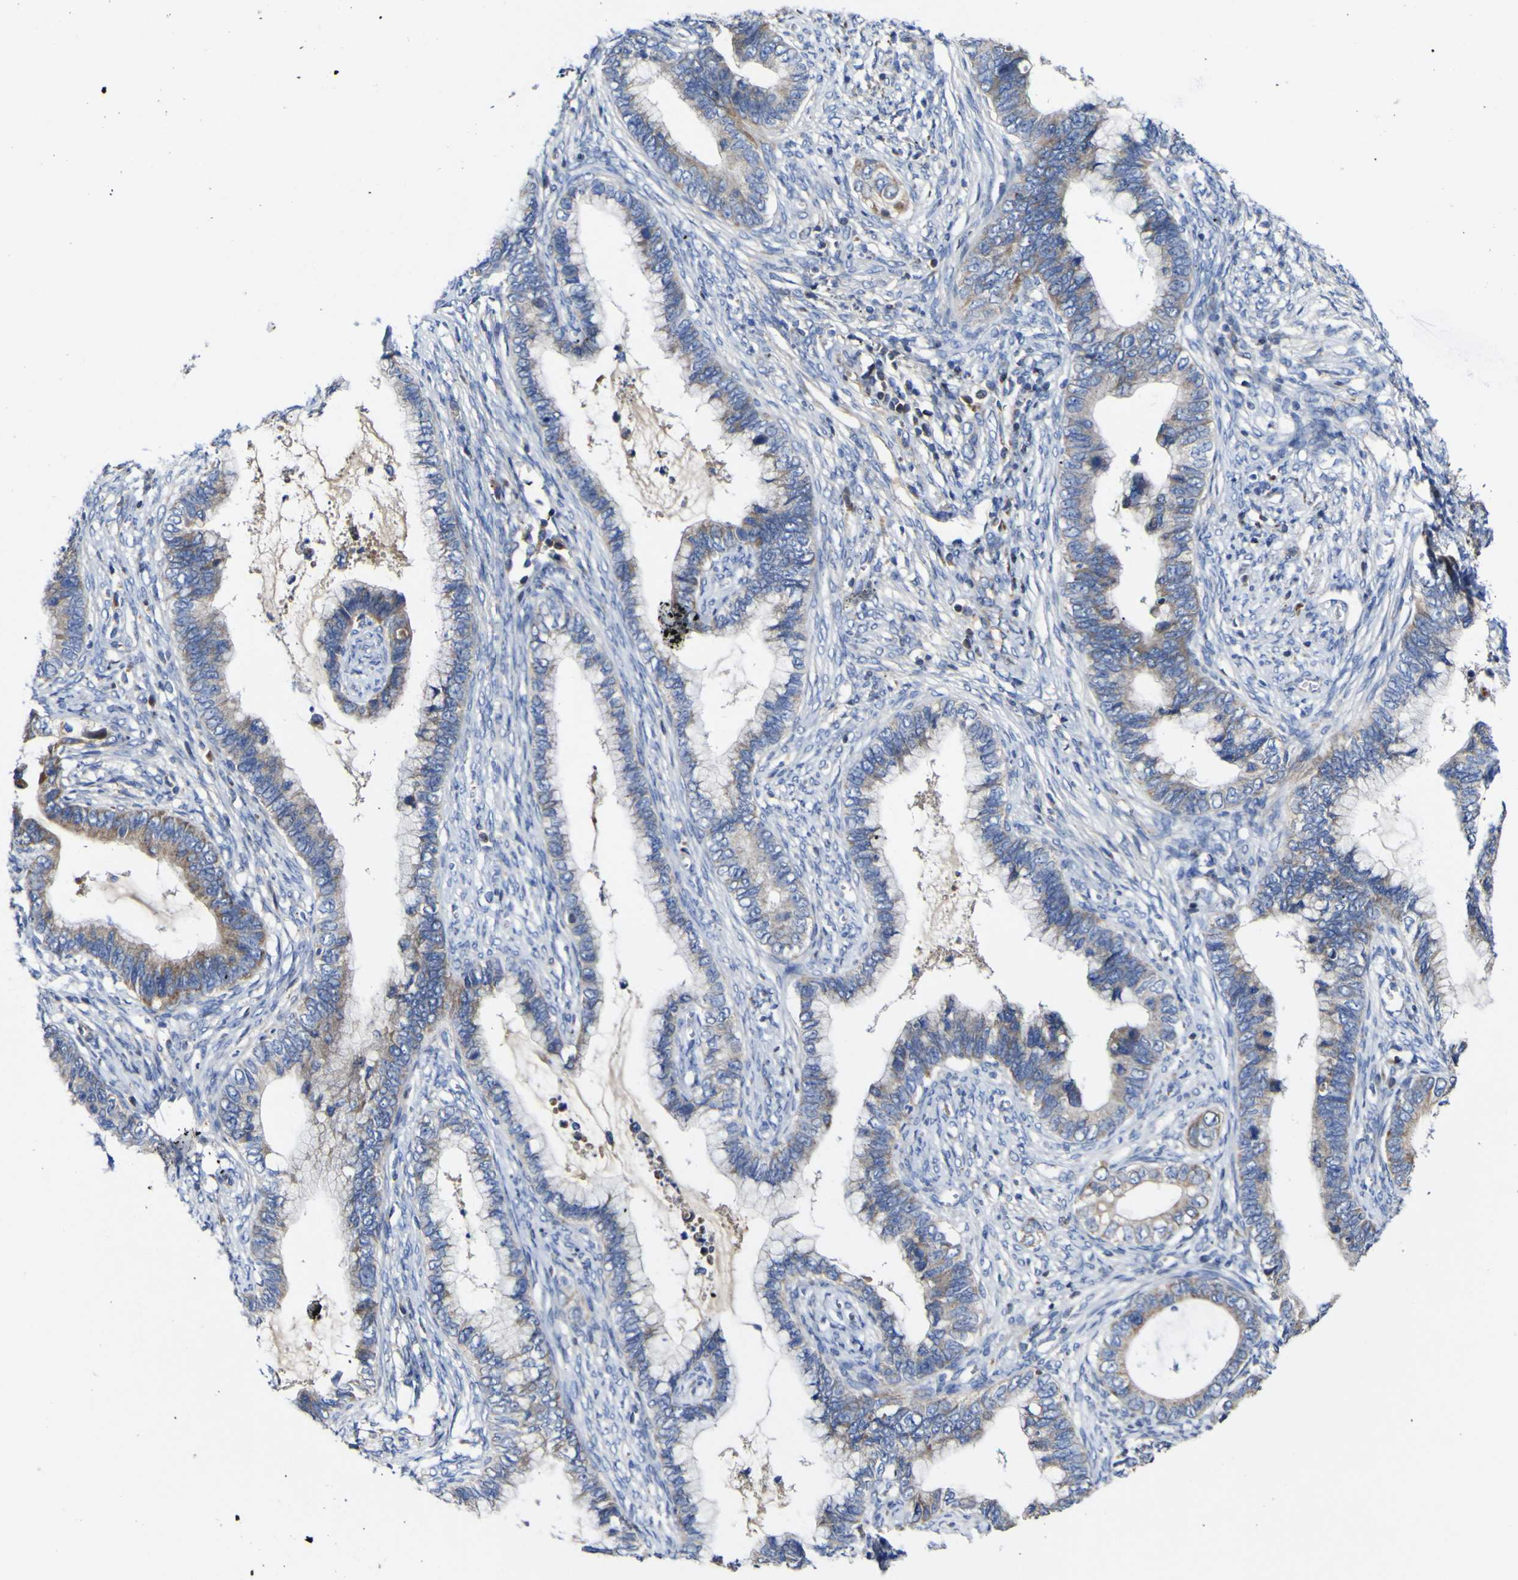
{"staining": {"intensity": "weak", "quantity": "25%-75%", "location": "cytoplasmic/membranous"}, "tissue": "cervical cancer", "cell_type": "Tumor cells", "image_type": "cancer", "snomed": [{"axis": "morphology", "description": "Adenocarcinoma, NOS"}, {"axis": "topography", "description": "Cervix"}], "caption": "Protein staining reveals weak cytoplasmic/membranous staining in approximately 25%-75% of tumor cells in cervical adenocarcinoma.", "gene": "CCDC90B", "patient": {"sex": "female", "age": 44}}